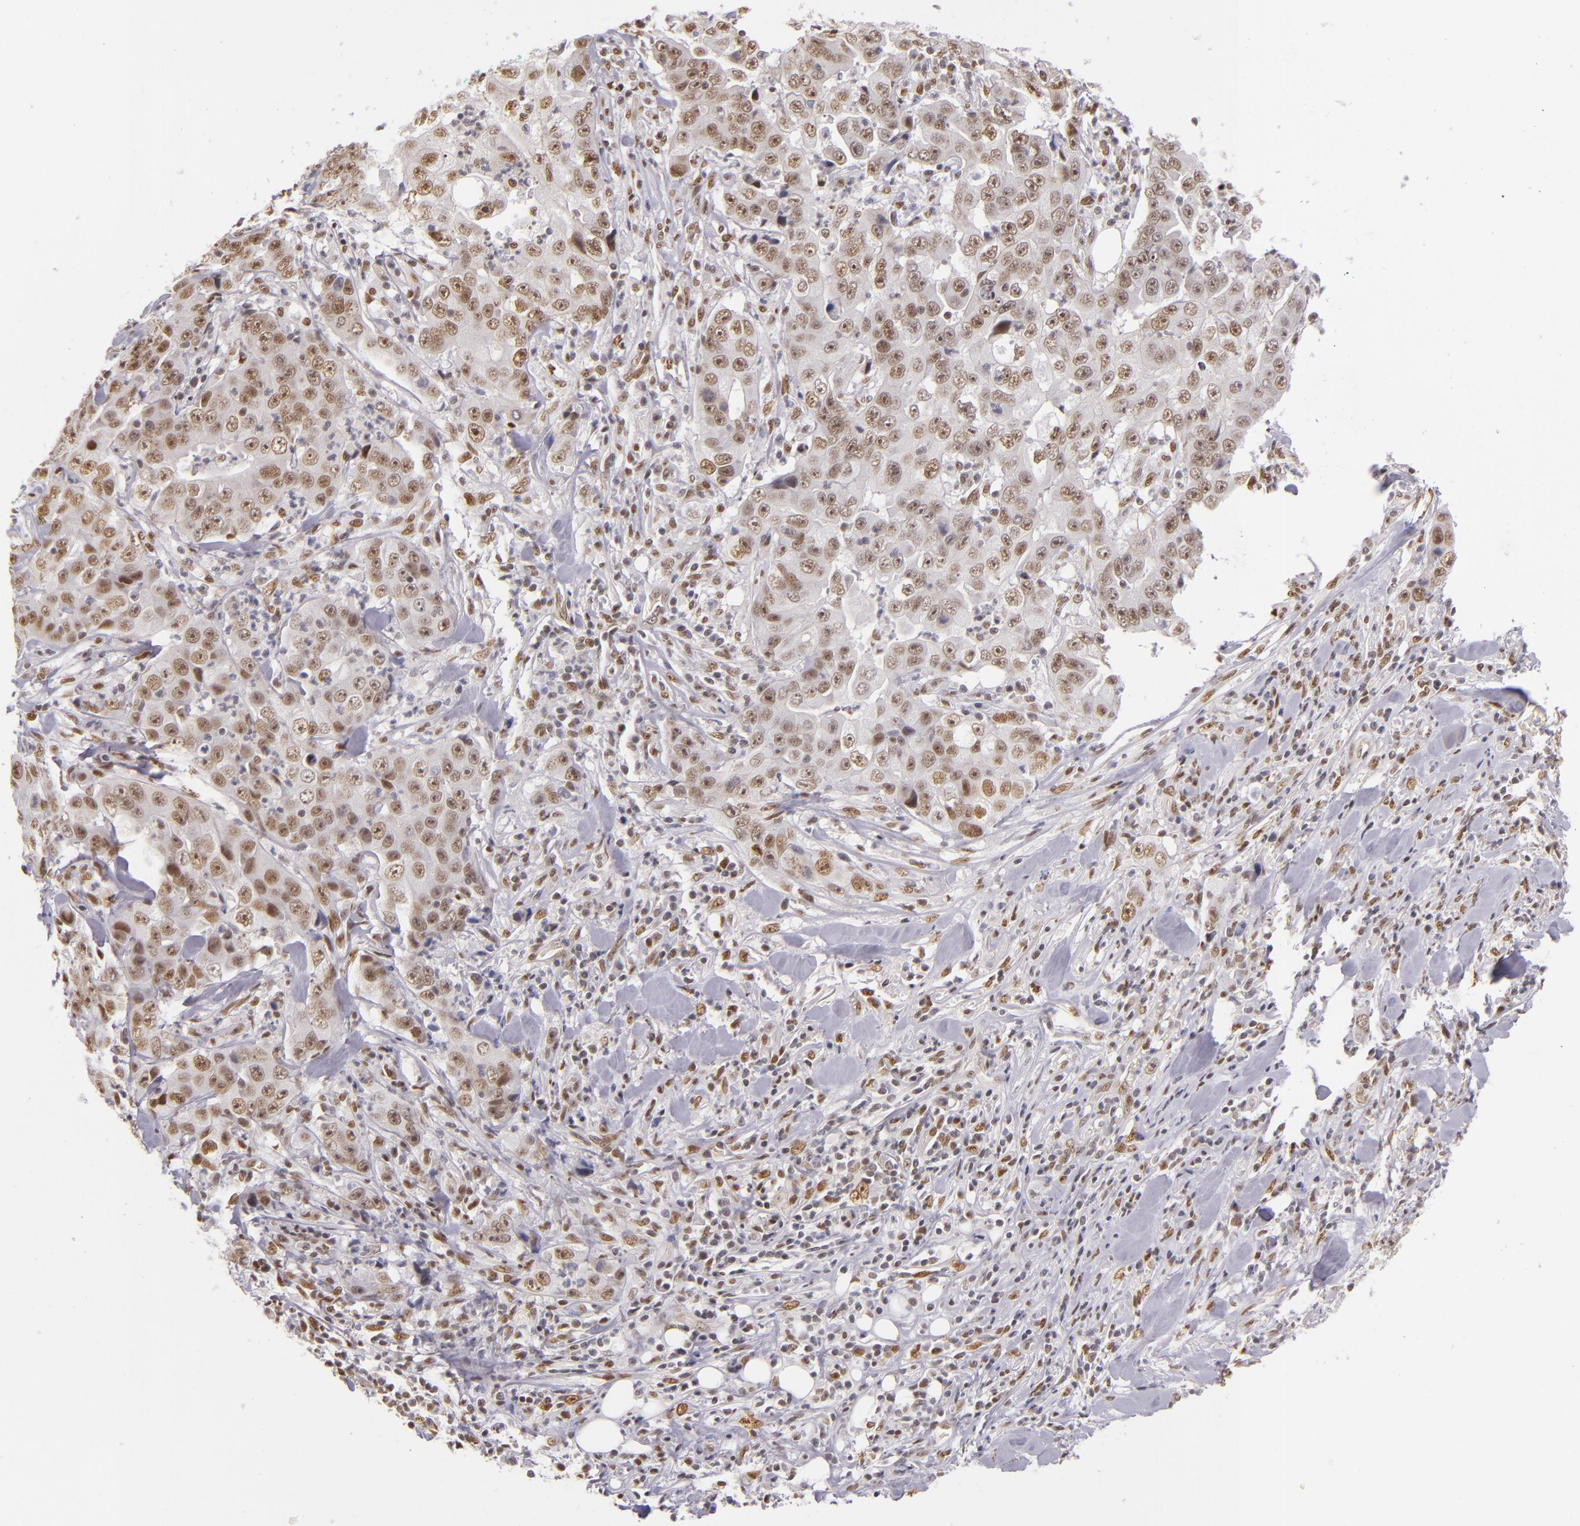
{"staining": {"intensity": "moderate", "quantity": ">75%", "location": "nuclear"}, "tissue": "lung cancer", "cell_type": "Tumor cells", "image_type": "cancer", "snomed": [{"axis": "morphology", "description": "Squamous cell carcinoma, NOS"}, {"axis": "topography", "description": "Lung"}], "caption": "A histopathology image showing moderate nuclear expression in approximately >75% of tumor cells in squamous cell carcinoma (lung), as visualized by brown immunohistochemical staining.", "gene": "NCOR2", "patient": {"sex": "male", "age": 64}}